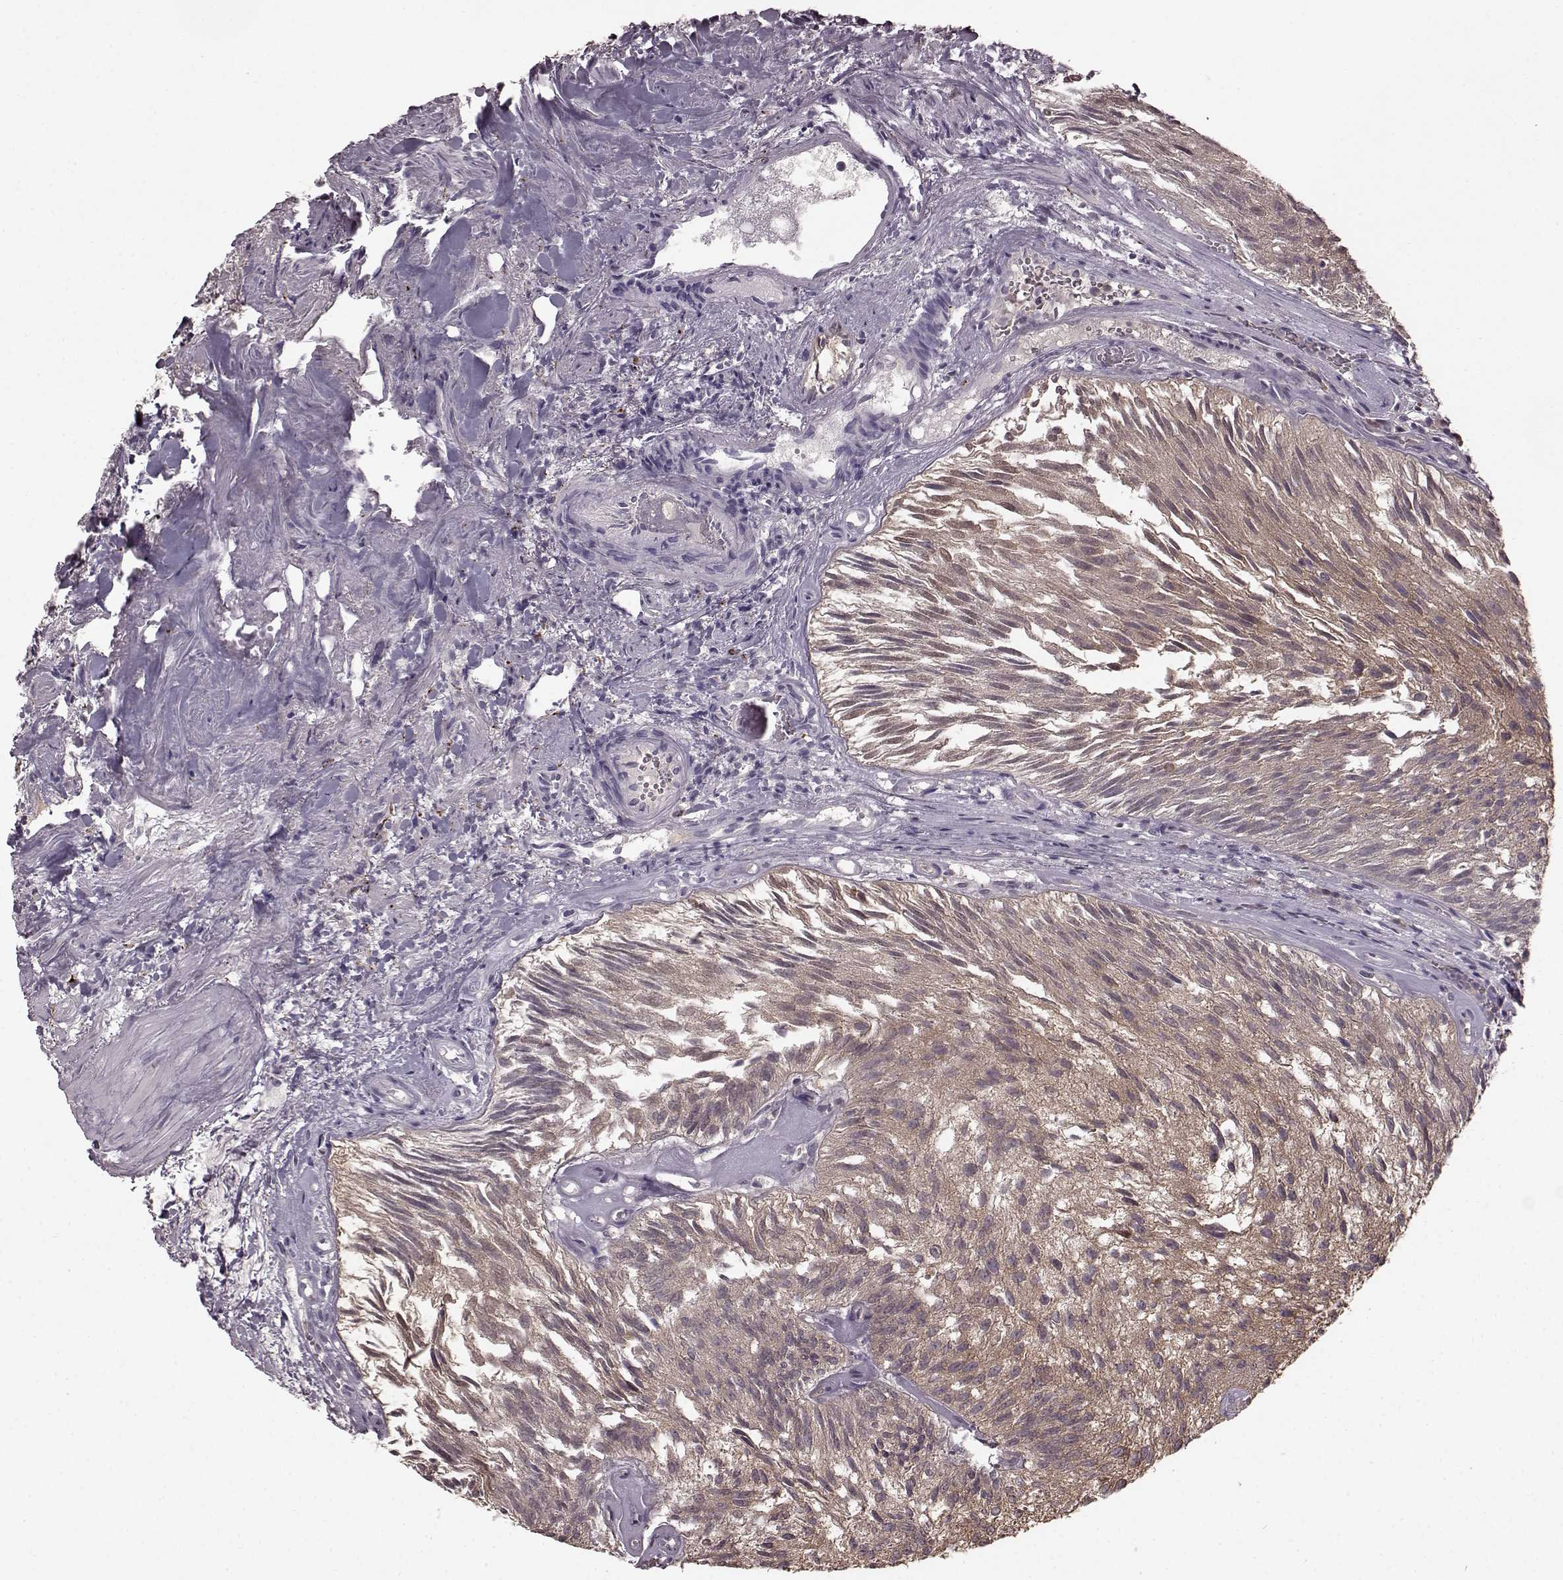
{"staining": {"intensity": "weak", "quantity": "25%-75%", "location": "cytoplasmic/membranous"}, "tissue": "urothelial cancer", "cell_type": "Tumor cells", "image_type": "cancer", "snomed": [{"axis": "morphology", "description": "Urothelial carcinoma, Low grade"}, {"axis": "topography", "description": "Urinary bladder"}], "caption": "Human urothelial cancer stained with a brown dye reveals weak cytoplasmic/membranous positive expression in about 25%-75% of tumor cells.", "gene": "GSS", "patient": {"sex": "female", "age": 87}}